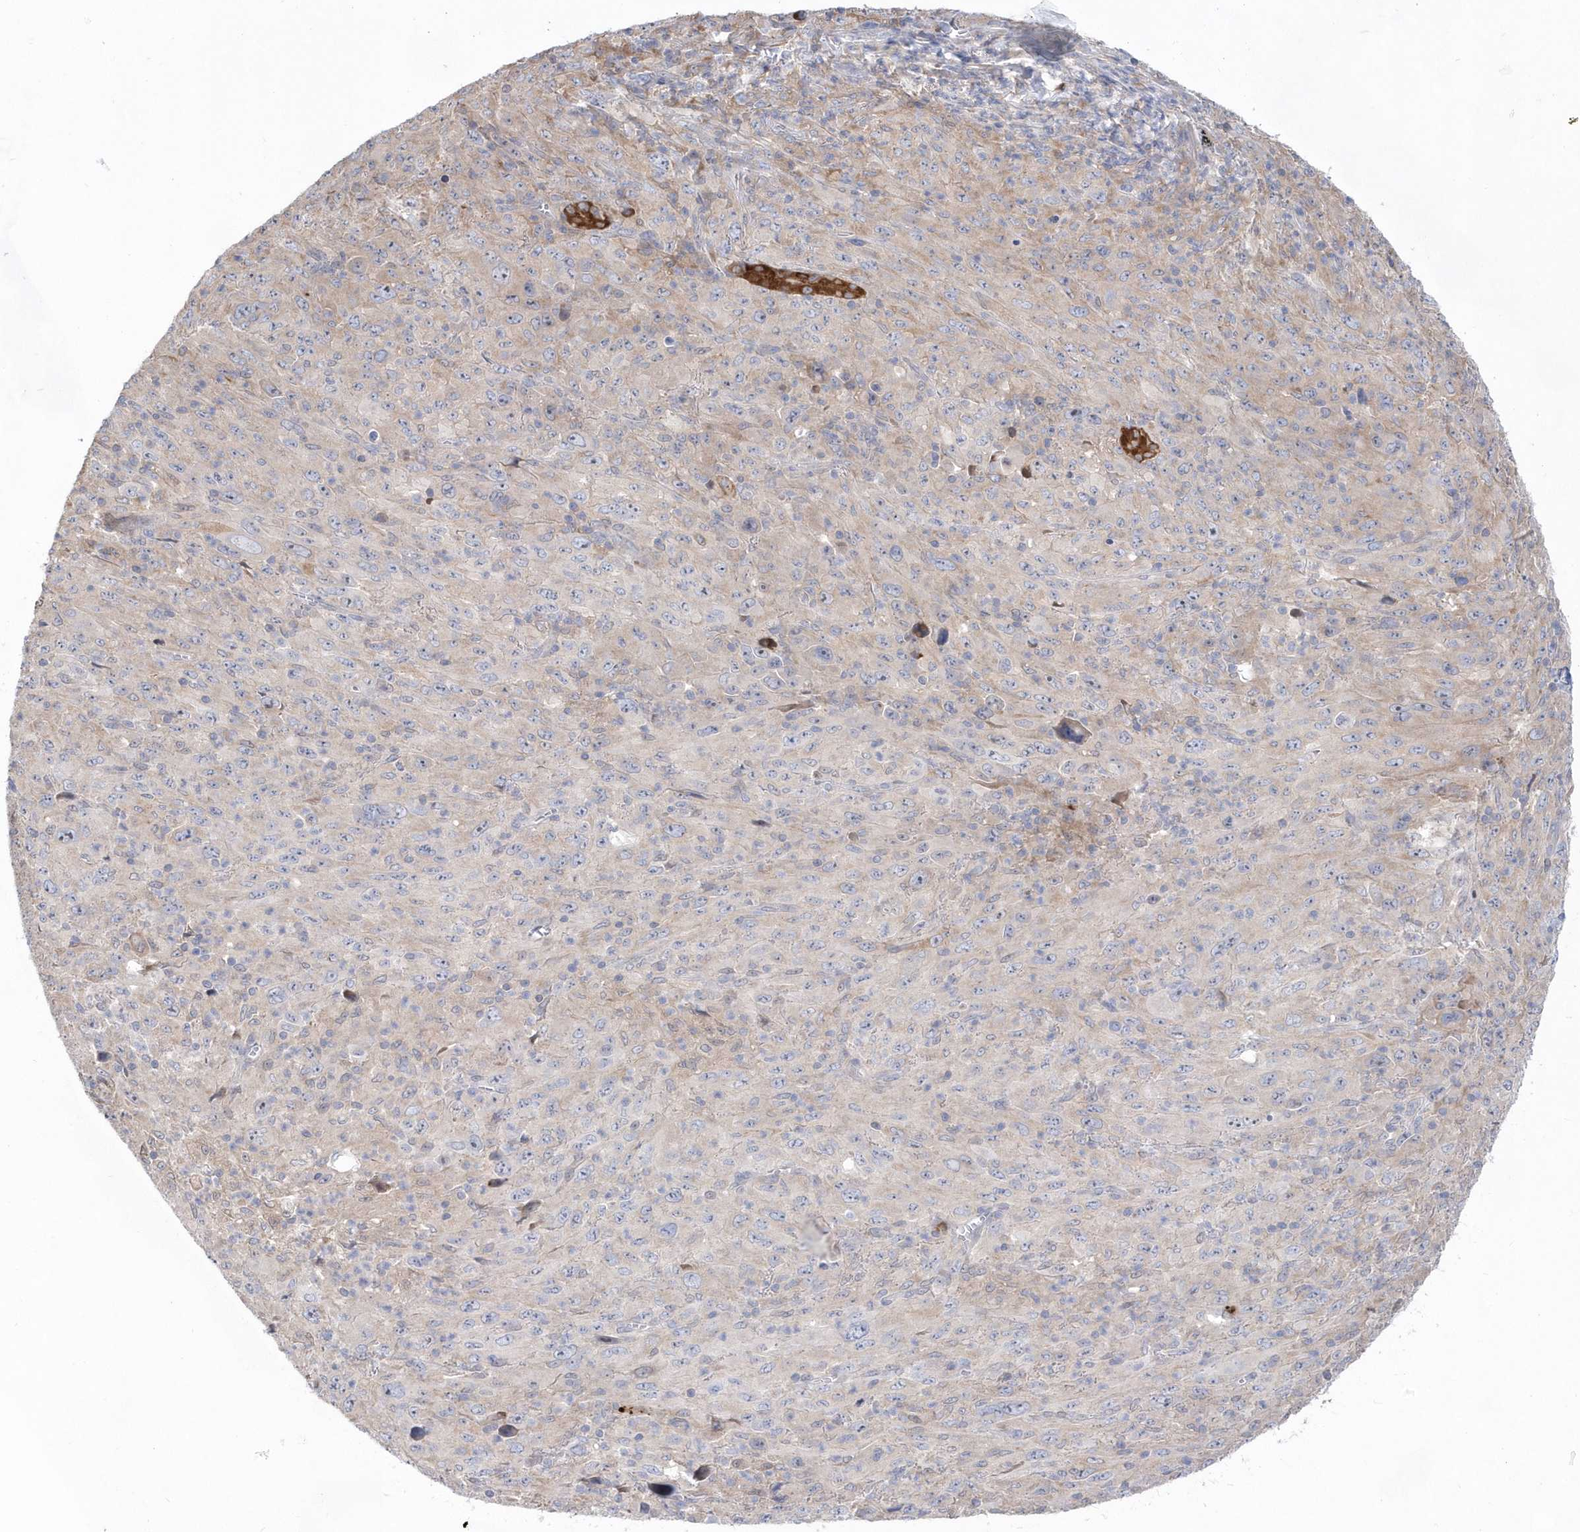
{"staining": {"intensity": "negative", "quantity": "none", "location": "none"}, "tissue": "melanoma", "cell_type": "Tumor cells", "image_type": "cancer", "snomed": [{"axis": "morphology", "description": "Malignant melanoma, Metastatic site"}, {"axis": "topography", "description": "Skin"}], "caption": "The image displays no staining of tumor cells in malignant melanoma (metastatic site).", "gene": "BDH2", "patient": {"sex": "female", "age": 56}}